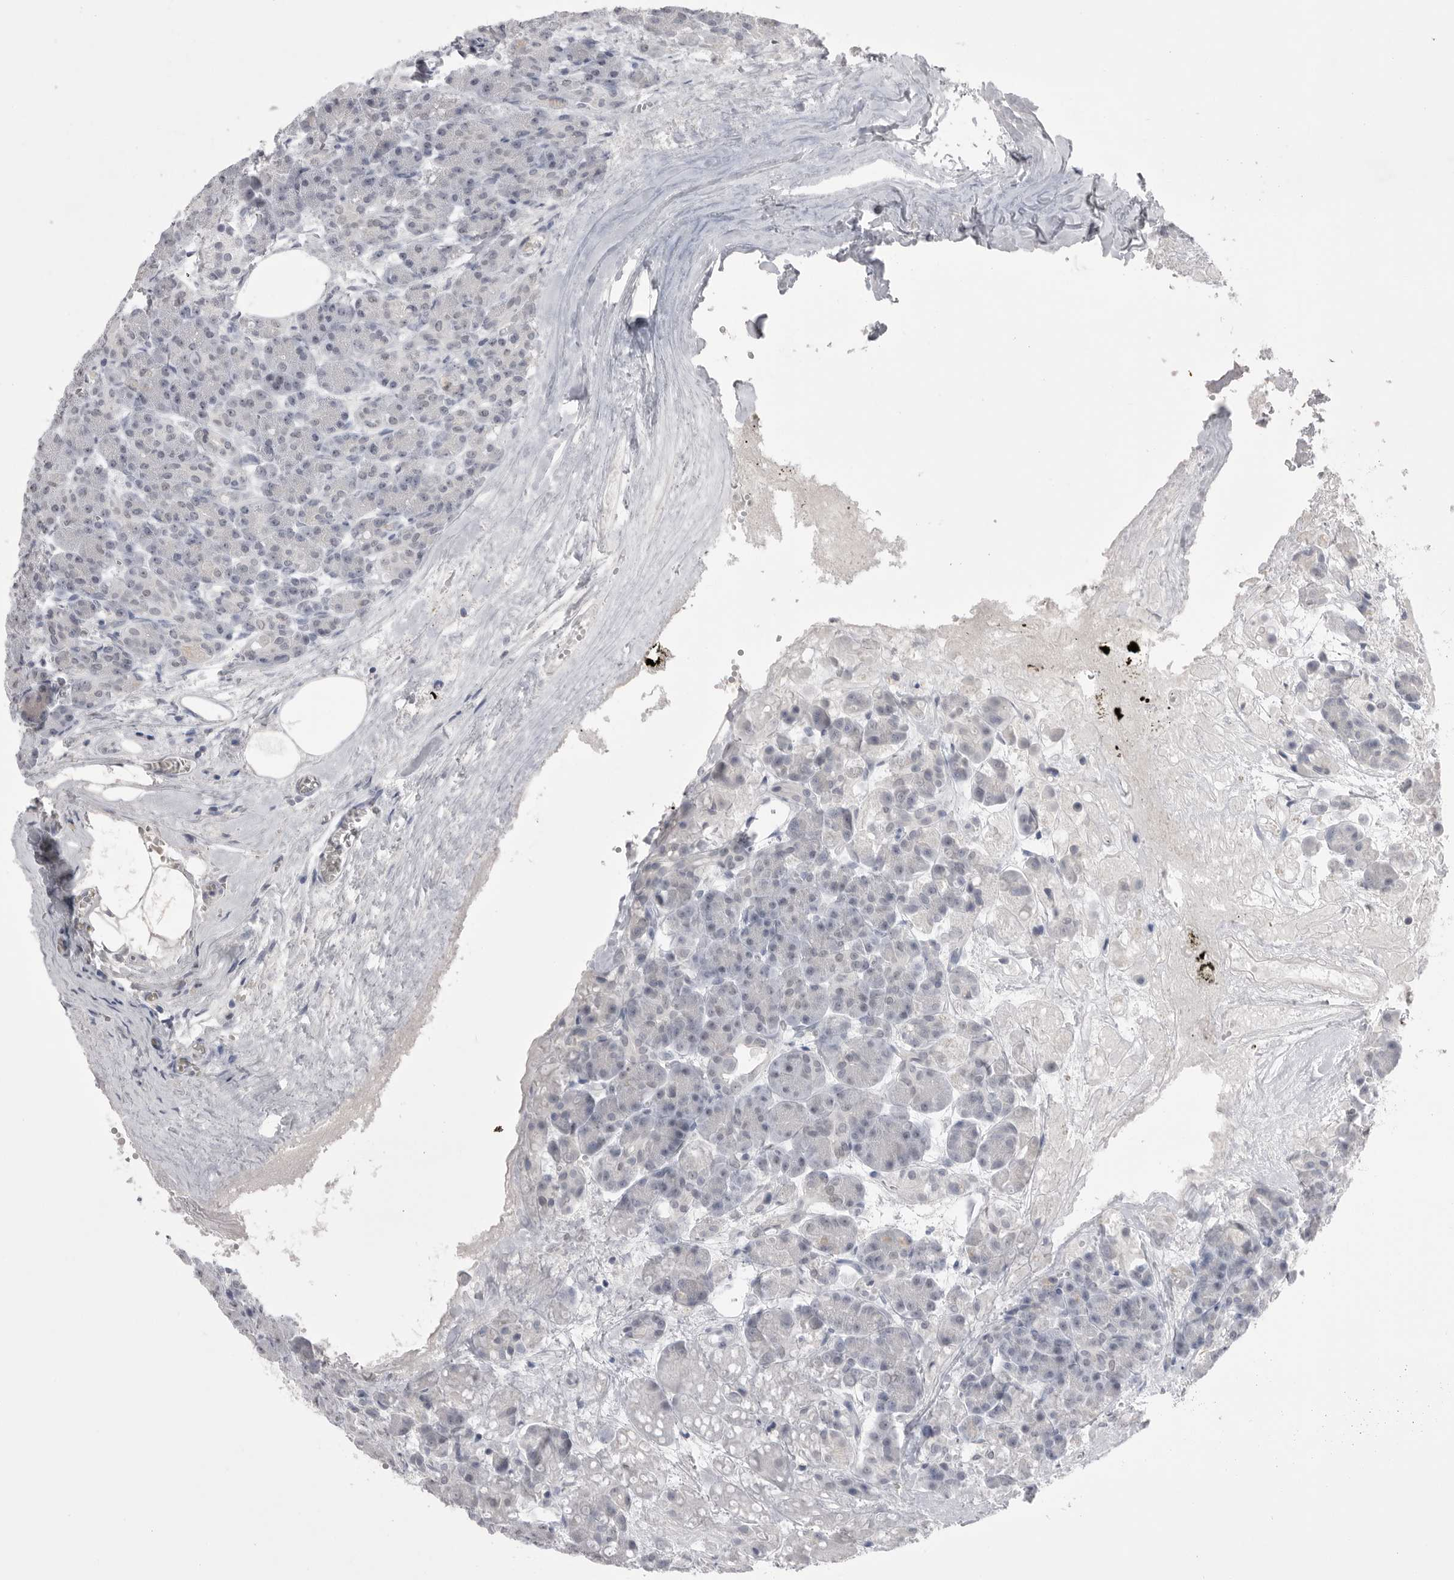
{"staining": {"intensity": "weak", "quantity": "<25%", "location": "cytoplasmic/membranous"}, "tissue": "pancreas", "cell_type": "Exocrine glandular cells", "image_type": "normal", "snomed": [{"axis": "morphology", "description": "Normal tissue, NOS"}, {"axis": "topography", "description": "Pancreas"}], "caption": "DAB immunohistochemical staining of benign human pancreas demonstrates no significant positivity in exocrine glandular cells.", "gene": "ZBTB7B", "patient": {"sex": "male", "age": 63}}